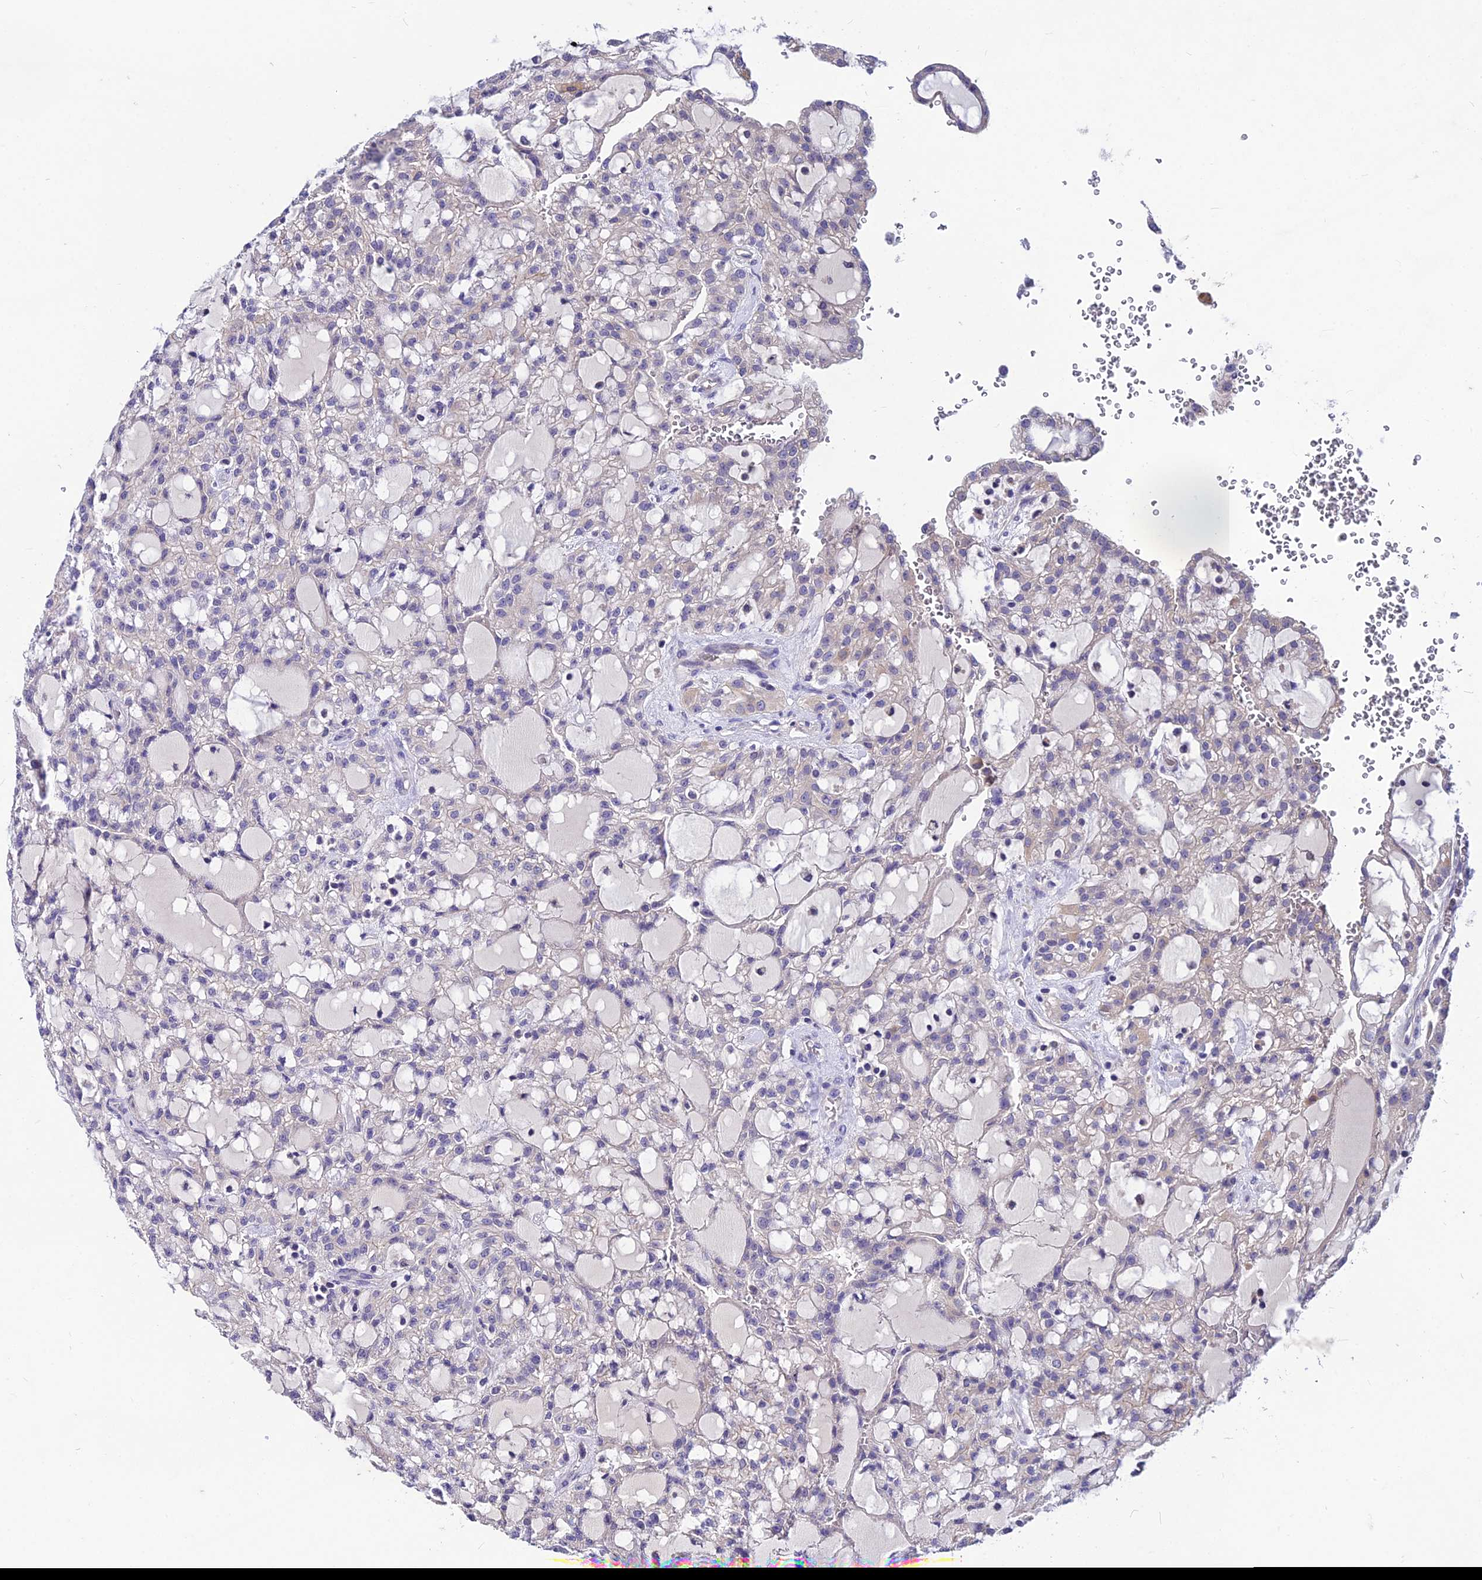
{"staining": {"intensity": "weak", "quantity": "<25%", "location": "cytoplasmic/membranous"}, "tissue": "renal cancer", "cell_type": "Tumor cells", "image_type": "cancer", "snomed": [{"axis": "morphology", "description": "Adenocarcinoma, NOS"}, {"axis": "topography", "description": "Kidney"}], "caption": "IHC of renal cancer exhibits no positivity in tumor cells.", "gene": "LGALS7", "patient": {"sex": "male", "age": 63}}